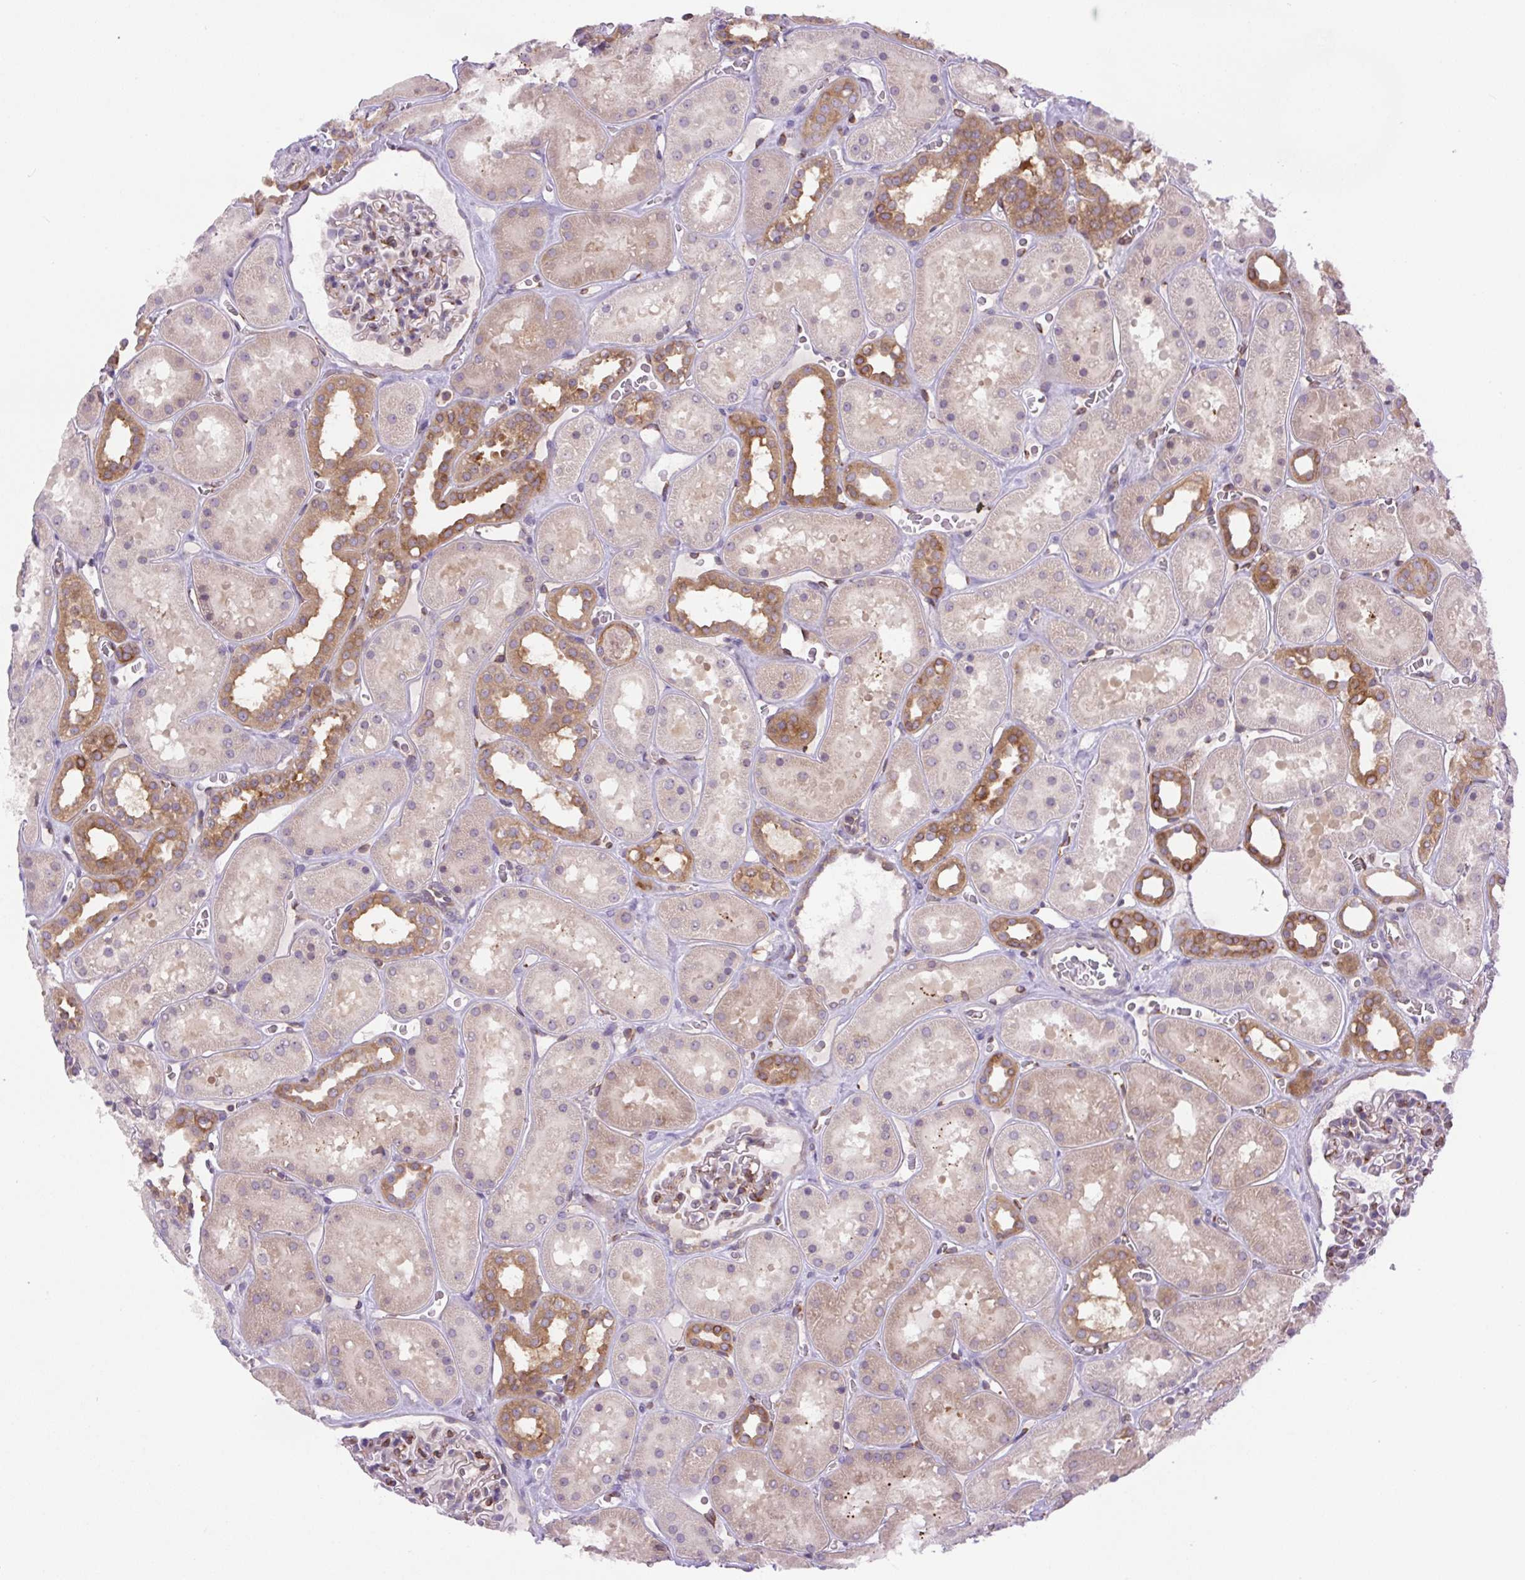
{"staining": {"intensity": "moderate", "quantity": "<25%", "location": "cytoplasmic/membranous"}, "tissue": "kidney", "cell_type": "Cells in glomeruli", "image_type": "normal", "snomed": [{"axis": "morphology", "description": "Normal tissue, NOS"}, {"axis": "topography", "description": "Kidney"}], "caption": "Immunohistochemistry of benign human kidney displays low levels of moderate cytoplasmic/membranous positivity in about <25% of cells in glomeruli.", "gene": "MINK1", "patient": {"sex": "female", "age": 41}}